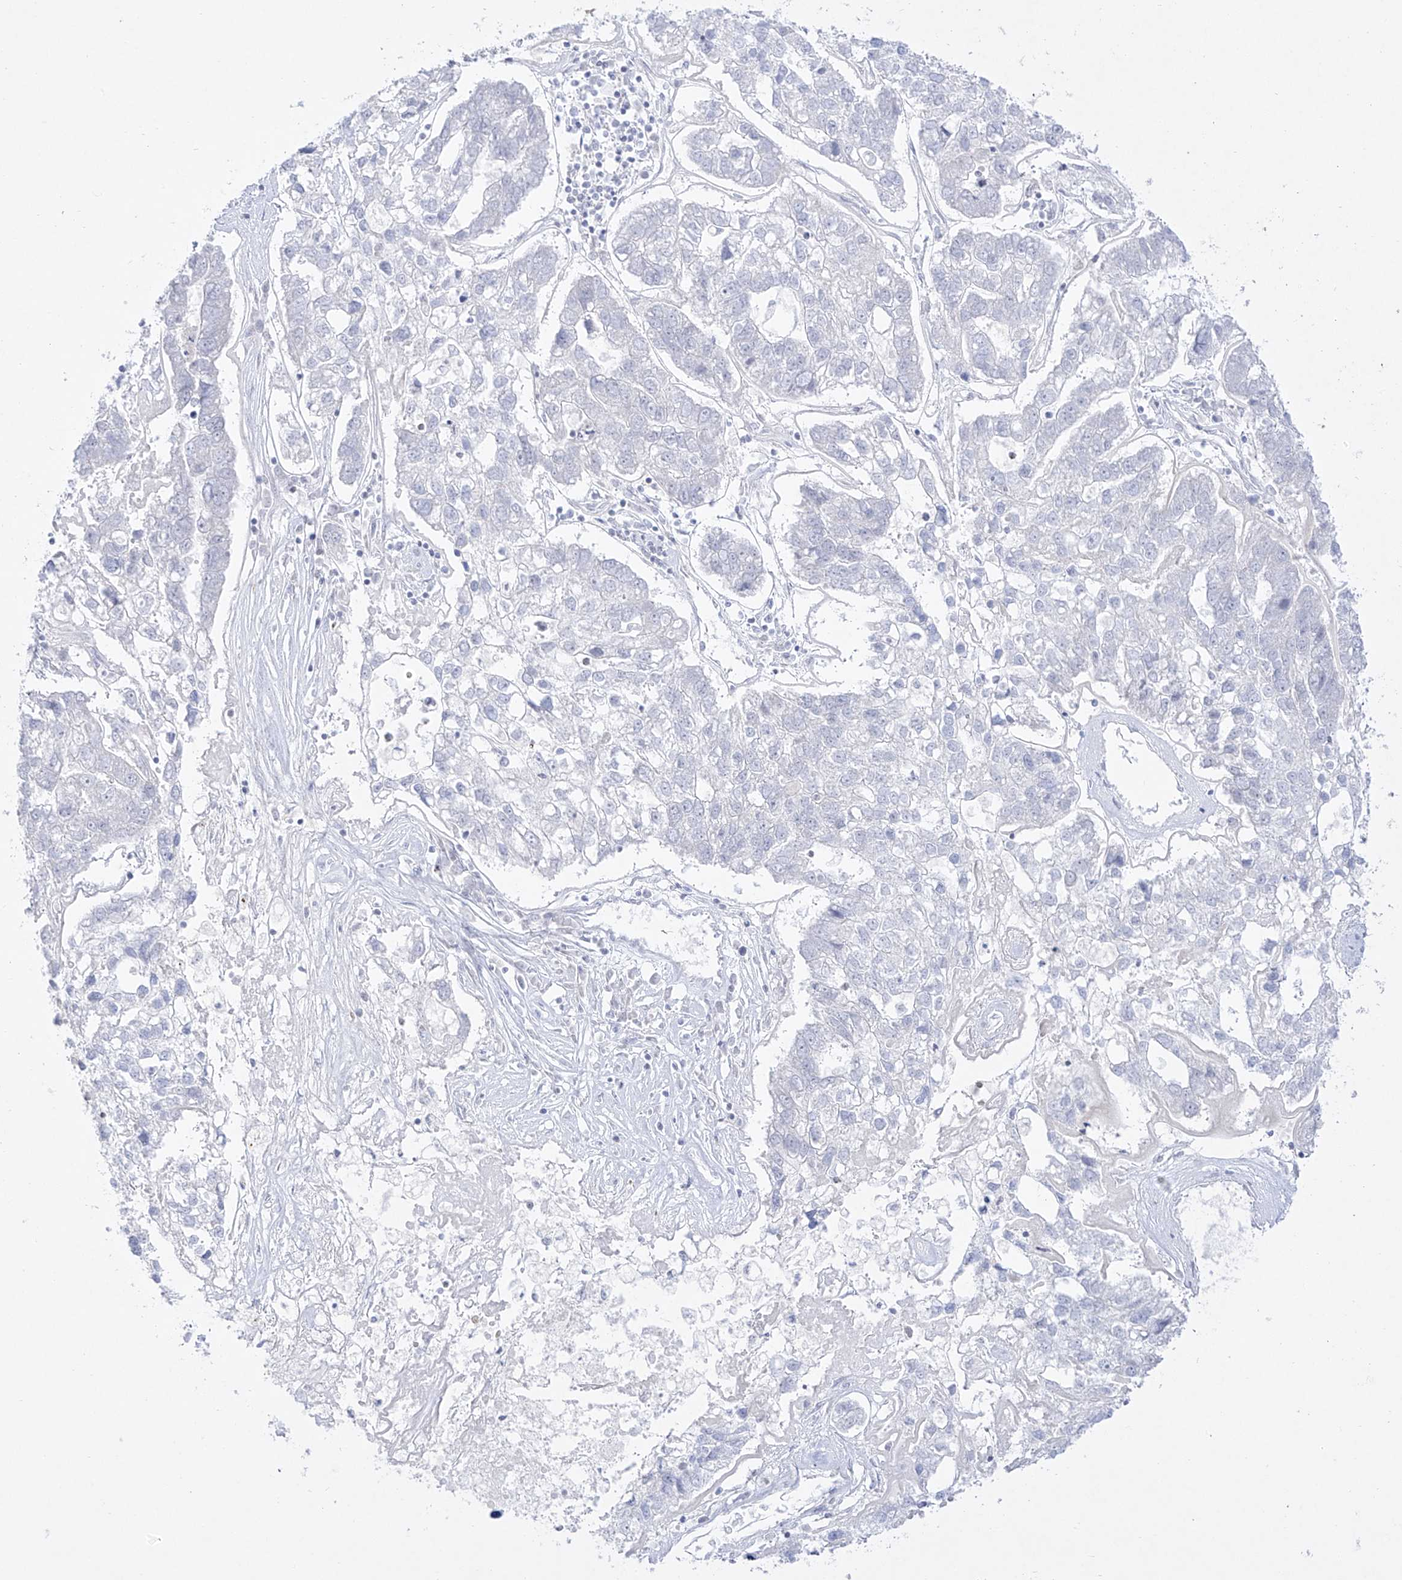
{"staining": {"intensity": "negative", "quantity": "none", "location": "none"}, "tissue": "pancreatic cancer", "cell_type": "Tumor cells", "image_type": "cancer", "snomed": [{"axis": "morphology", "description": "Adenocarcinoma, NOS"}, {"axis": "topography", "description": "Pancreas"}], "caption": "High power microscopy photomicrograph of an immunohistochemistry image of adenocarcinoma (pancreatic), revealing no significant positivity in tumor cells. Nuclei are stained in blue.", "gene": "DMKN", "patient": {"sex": "female", "age": 61}}